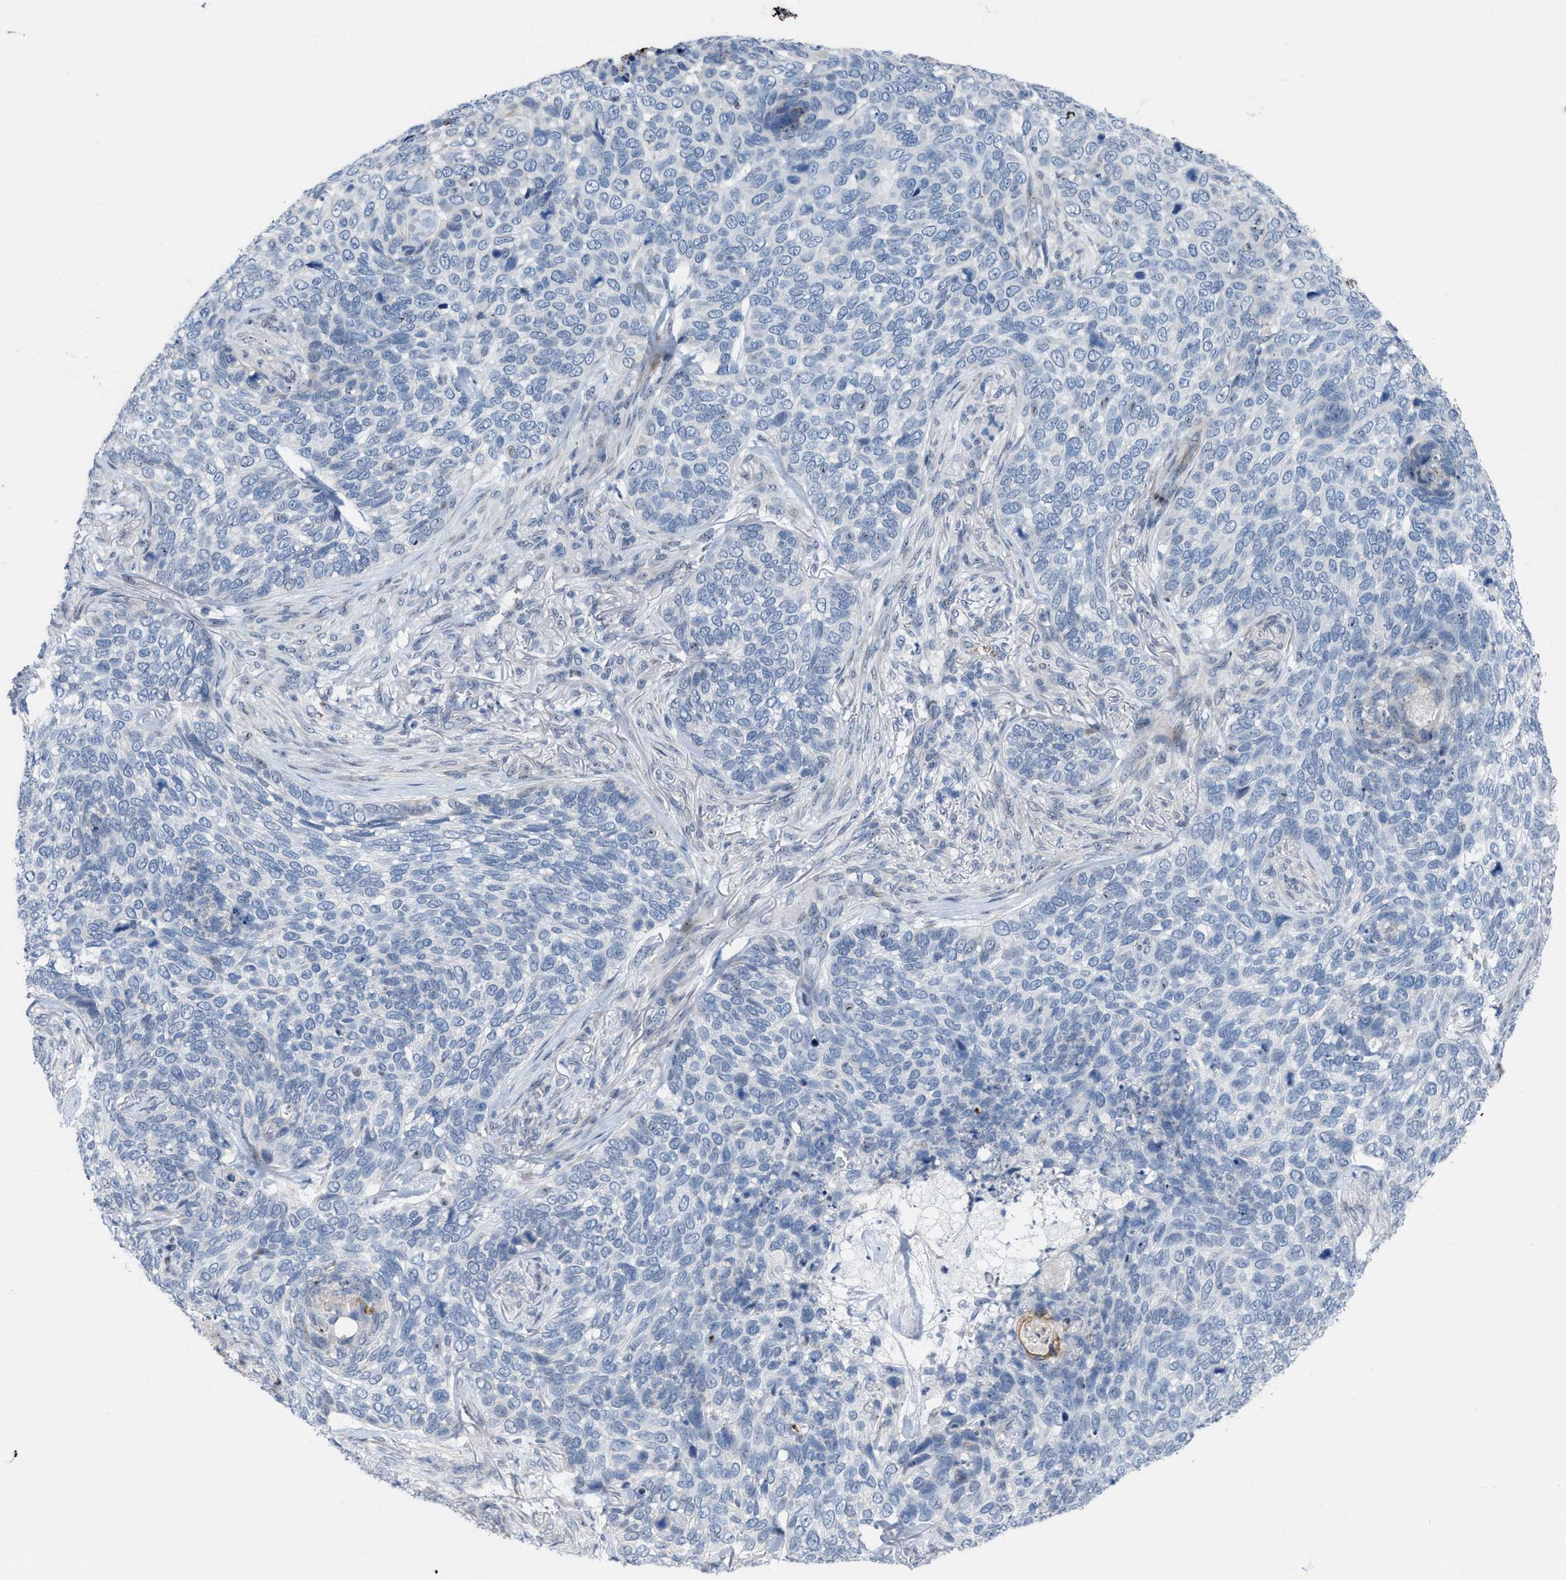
{"staining": {"intensity": "negative", "quantity": "none", "location": "none"}, "tissue": "skin cancer", "cell_type": "Tumor cells", "image_type": "cancer", "snomed": [{"axis": "morphology", "description": "Basal cell carcinoma"}, {"axis": "topography", "description": "Skin"}], "caption": "Tumor cells are negative for brown protein staining in skin basal cell carcinoma.", "gene": "POLR1F", "patient": {"sex": "female", "age": 64}}